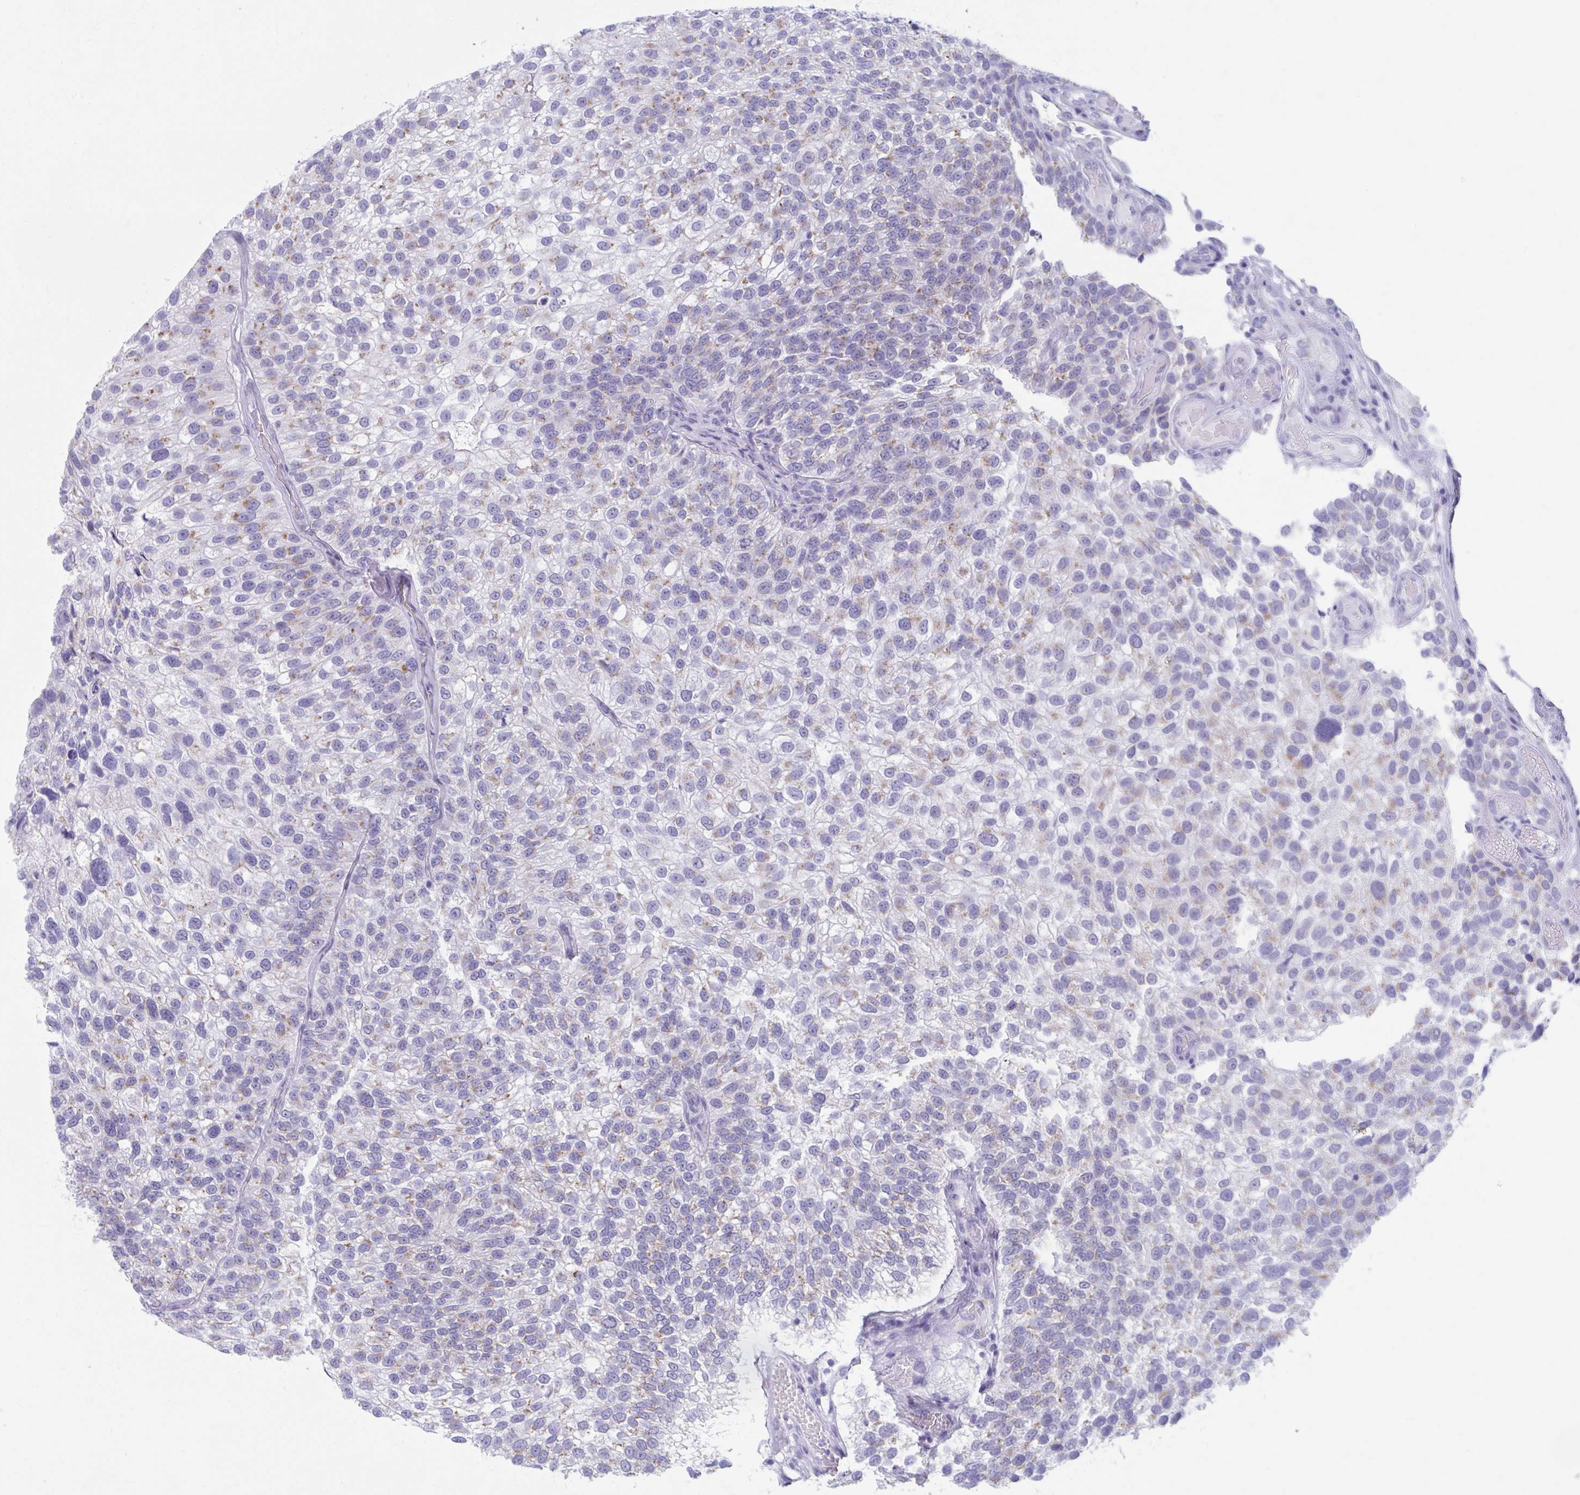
{"staining": {"intensity": "weak", "quantity": "25%-75%", "location": "cytoplasmic/membranous"}, "tissue": "urothelial cancer", "cell_type": "Tumor cells", "image_type": "cancer", "snomed": [{"axis": "morphology", "description": "Urothelial carcinoma, NOS"}, {"axis": "topography", "description": "Urinary bladder"}], "caption": "Immunohistochemistry (IHC) of urothelial cancer exhibits low levels of weak cytoplasmic/membranous expression in about 25%-75% of tumor cells. The staining was performed using DAB, with brown indicating positive protein expression. Nuclei are stained blue with hematoxylin.", "gene": "KCNE2", "patient": {"sex": "male", "age": 87}}